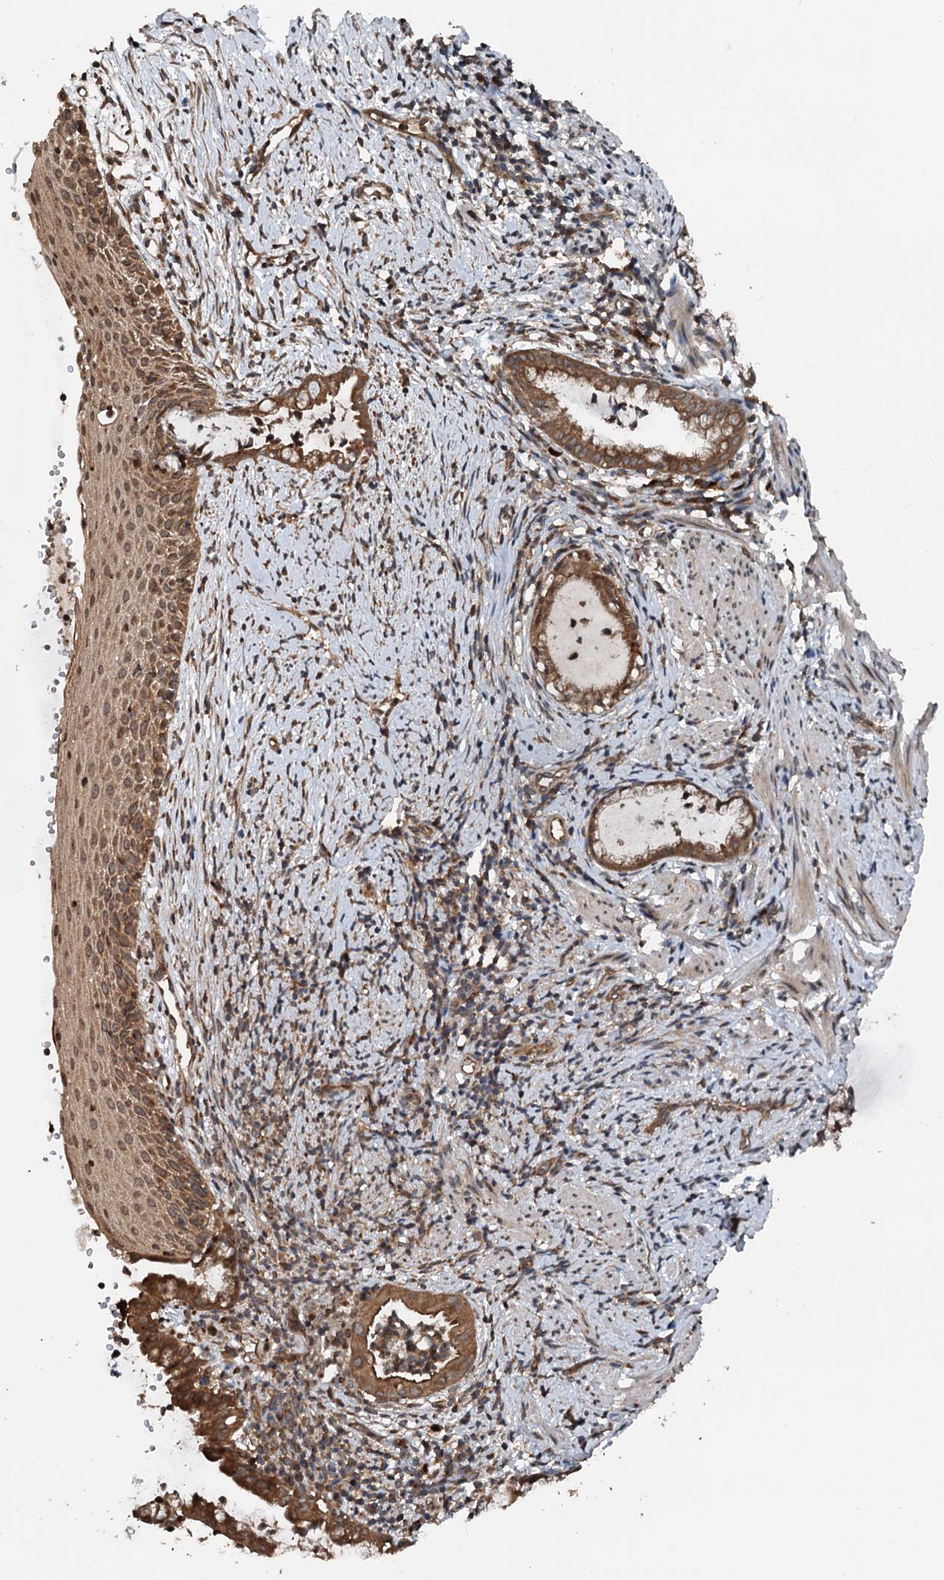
{"staining": {"intensity": "moderate", "quantity": "25%-75%", "location": "cytoplasmic/membranous"}, "tissue": "cervix", "cell_type": "Glandular cells", "image_type": "normal", "snomed": [{"axis": "morphology", "description": "Normal tissue, NOS"}, {"axis": "topography", "description": "Cervix"}], "caption": "High-magnification brightfield microscopy of unremarkable cervix stained with DAB (3,3'-diaminobenzidine) (brown) and counterstained with hematoxylin (blue). glandular cells exhibit moderate cytoplasmic/membranous positivity is seen in approximately25%-75% of cells. (DAB = brown stain, brightfield microscopy at high magnification).", "gene": "N4BP2L2", "patient": {"sex": "female", "age": 36}}